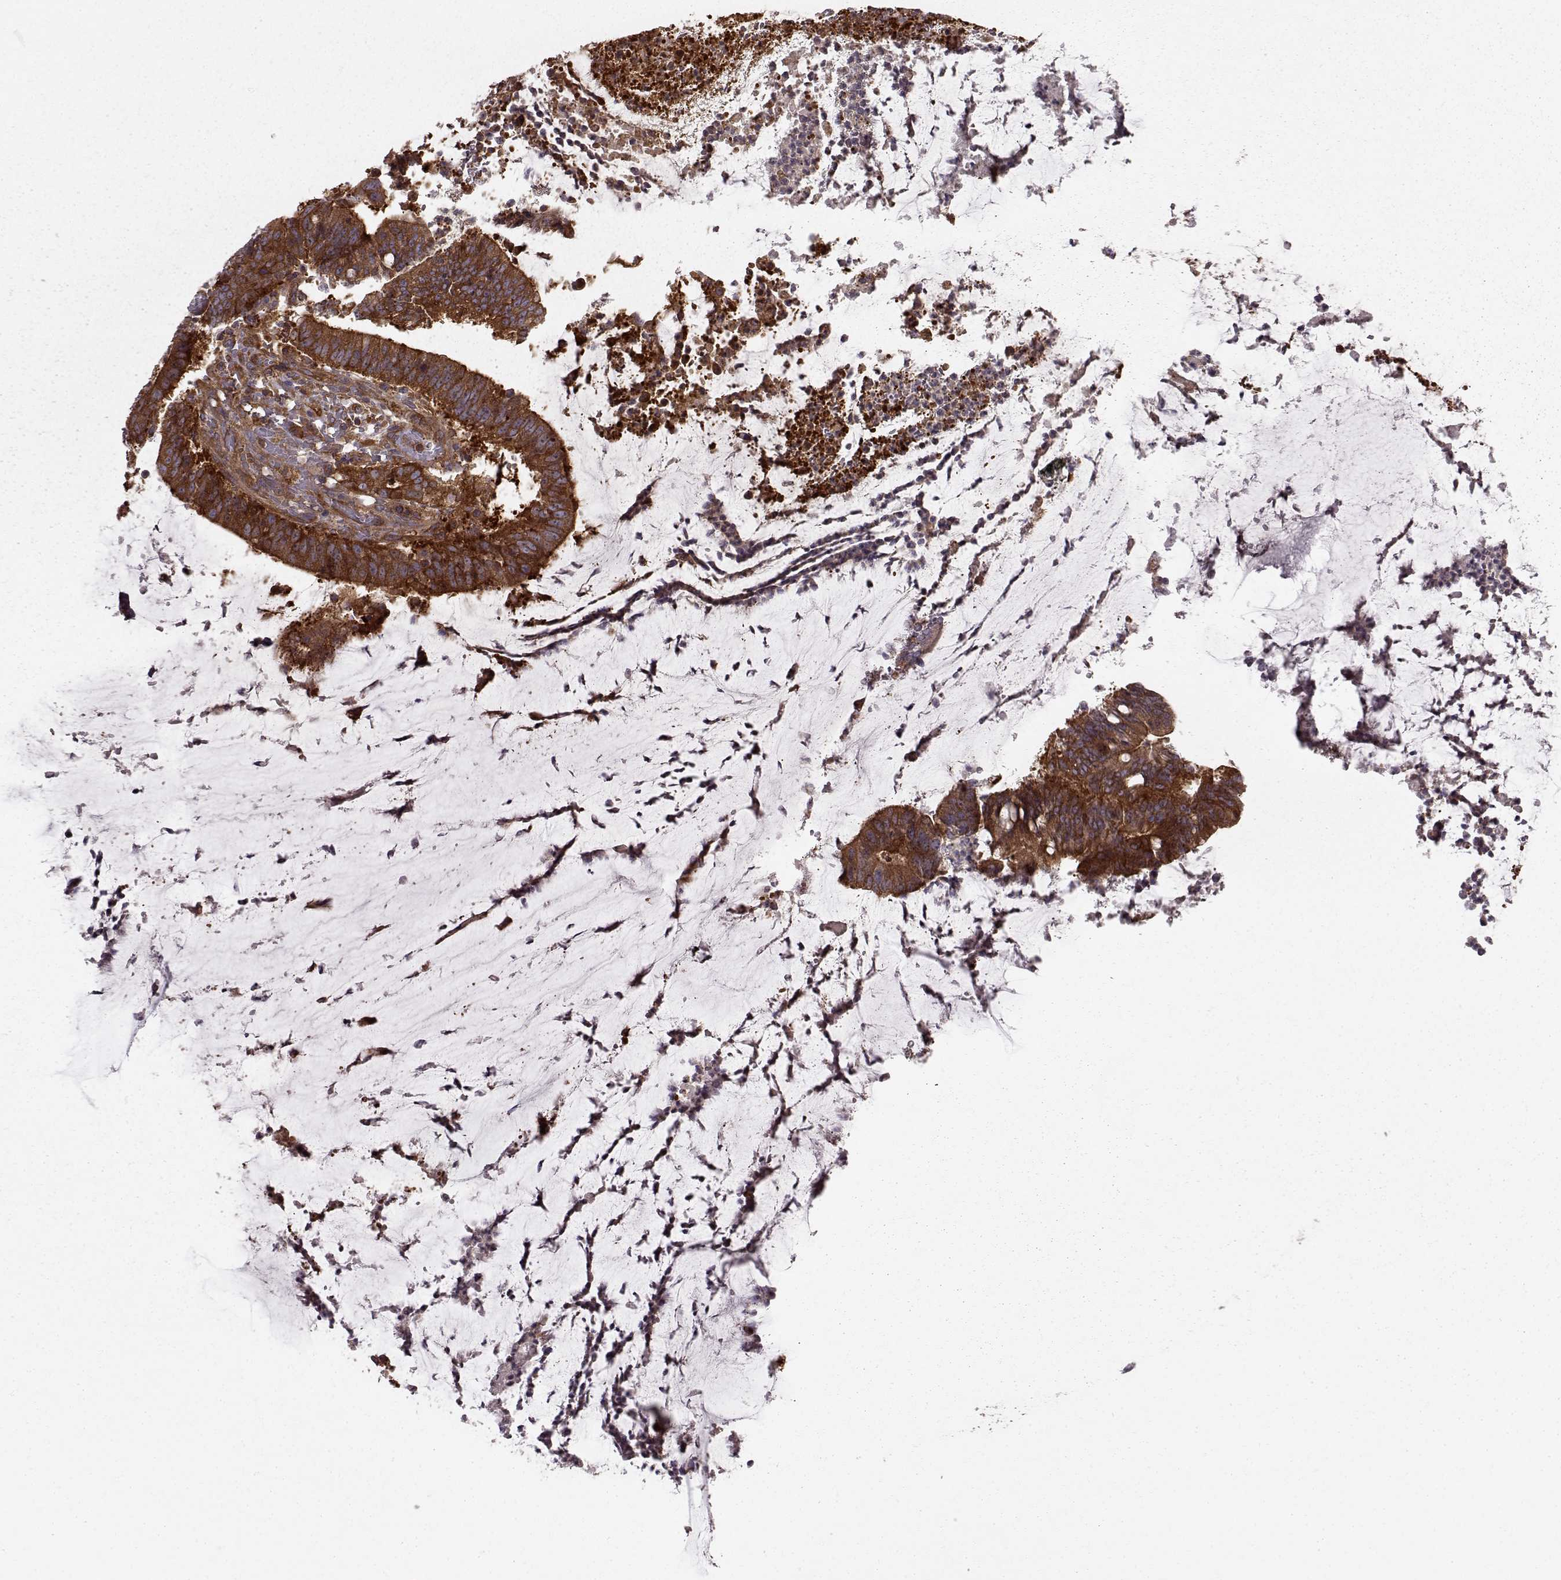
{"staining": {"intensity": "strong", "quantity": "25%-75%", "location": "cytoplasmic/membranous"}, "tissue": "colorectal cancer", "cell_type": "Tumor cells", "image_type": "cancer", "snomed": [{"axis": "morphology", "description": "Adenocarcinoma, NOS"}, {"axis": "topography", "description": "Colon"}], "caption": "Immunohistochemical staining of human colorectal adenocarcinoma shows high levels of strong cytoplasmic/membranous expression in approximately 25%-75% of tumor cells.", "gene": "RABGAP1", "patient": {"sex": "female", "age": 43}}